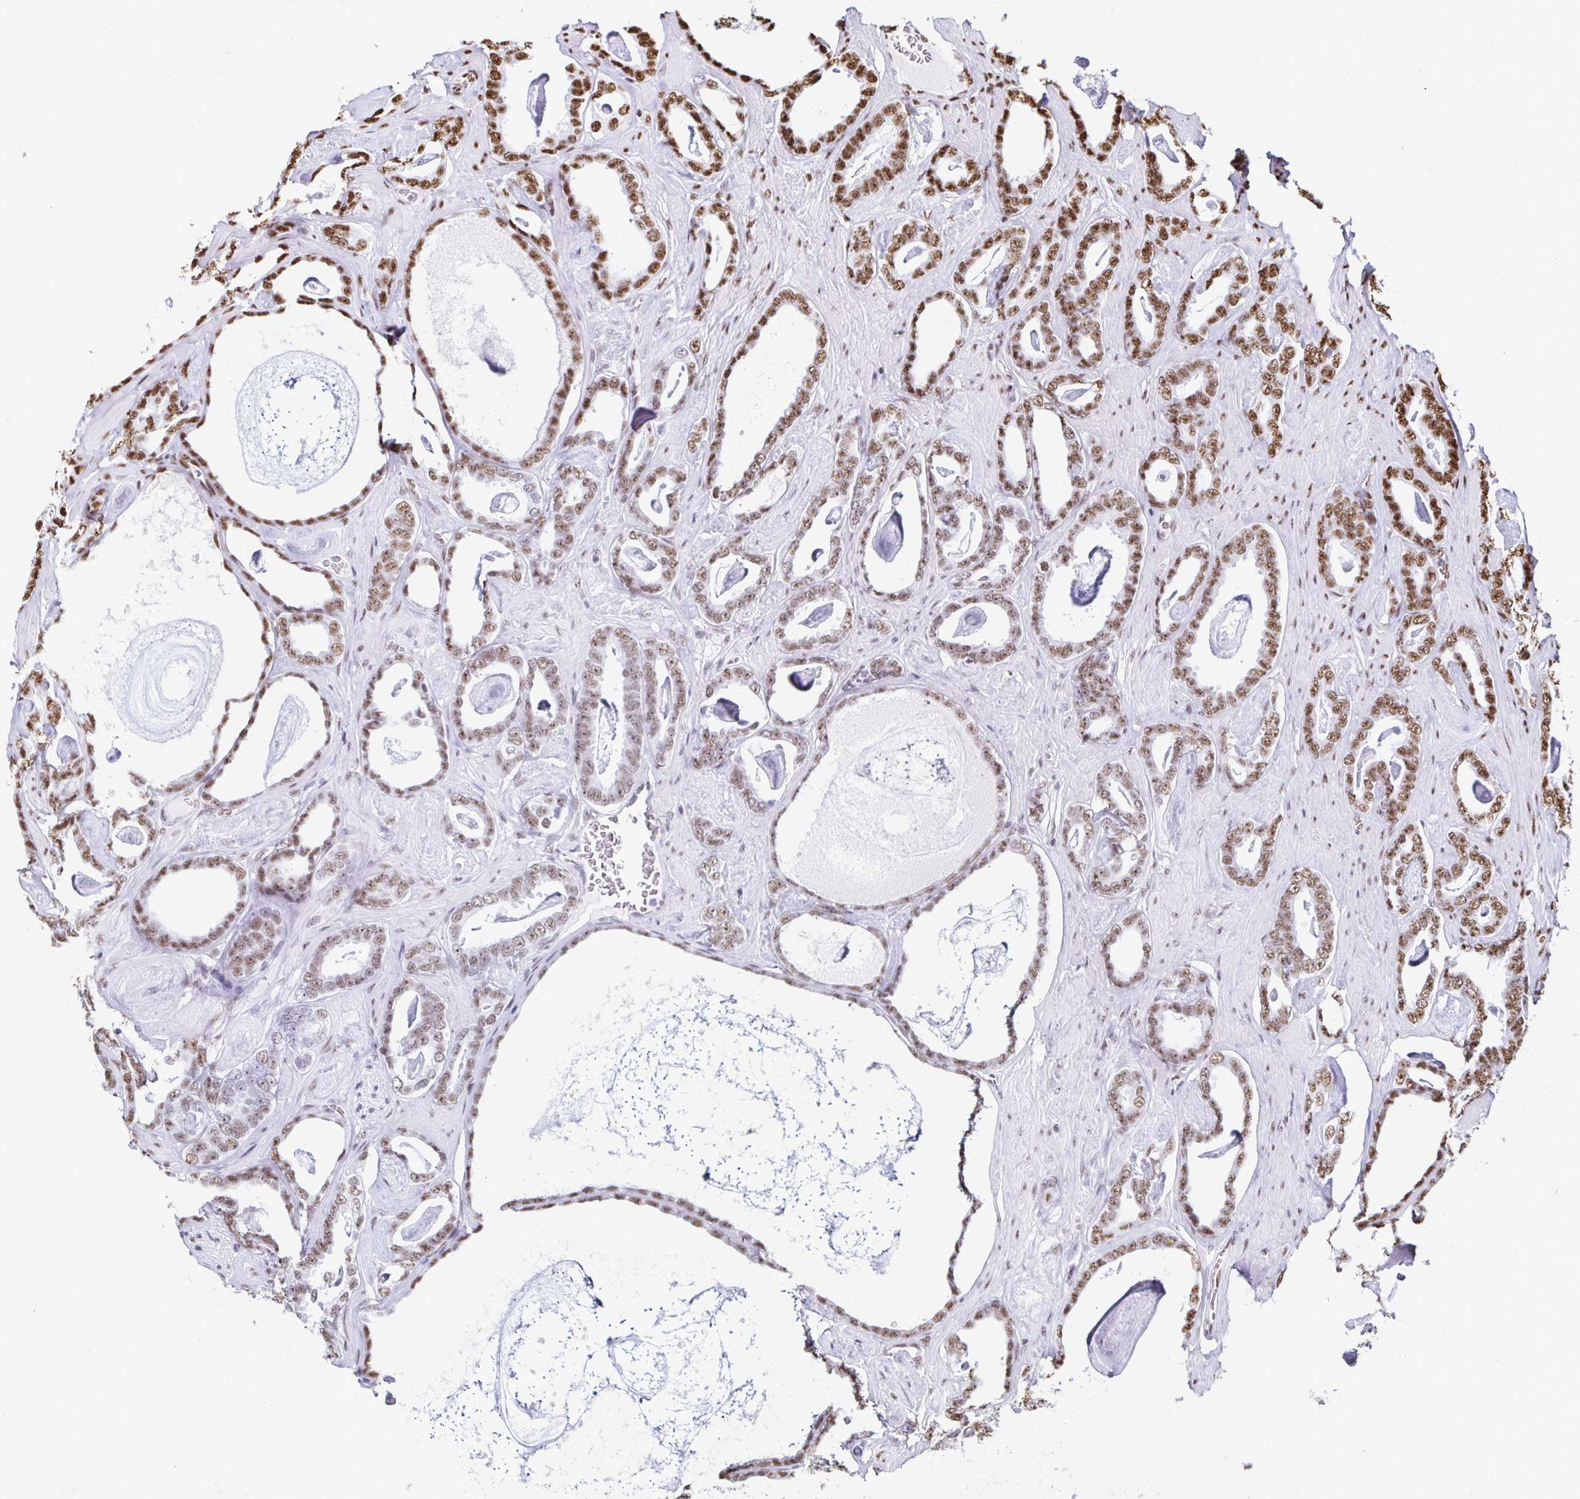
{"staining": {"intensity": "moderate", "quantity": "25%-75%", "location": "nuclear"}, "tissue": "prostate cancer", "cell_type": "Tumor cells", "image_type": "cancer", "snomed": [{"axis": "morphology", "description": "Adenocarcinoma, High grade"}, {"axis": "topography", "description": "Prostate"}], "caption": "This is an image of immunohistochemistry (IHC) staining of prostate cancer, which shows moderate expression in the nuclear of tumor cells.", "gene": "NONO", "patient": {"sex": "male", "age": 63}}